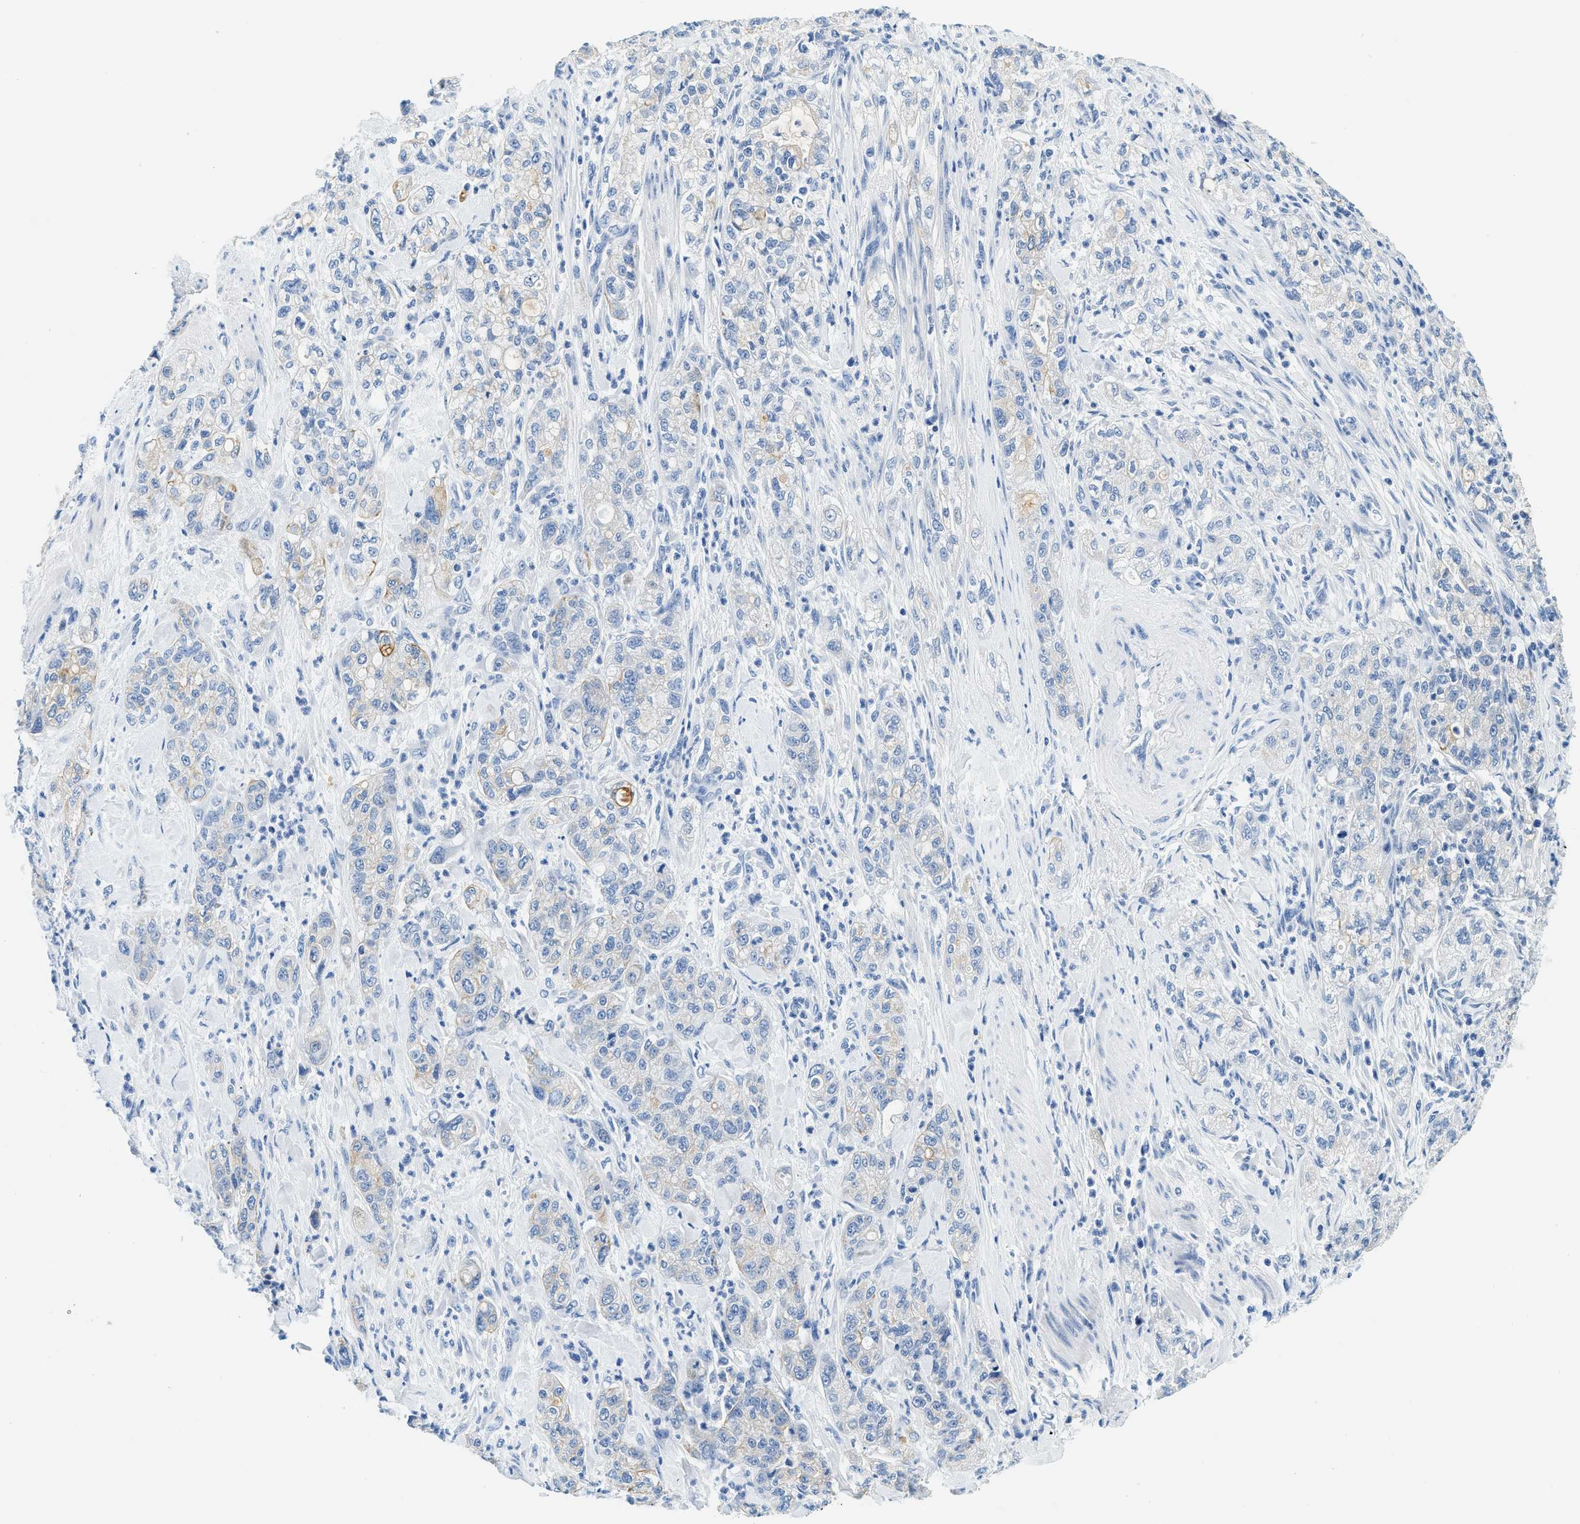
{"staining": {"intensity": "moderate", "quantity": "<25%", "location": "cytoplasmic/membranous"}, "tissue": "pancreatic cancer", "cell_type": "Tumor cells", "image_type": "cancer", "snomed": [{"axis": "morphology", "description": "Adenocarcinoma, NOS"}, {"axis": "topography", "description": "Pancreas"}], "caption": "Pancreatic adenocarcinoma stained with DAB IHC demonstrates low levels of moderate cytoplasmic/membranous positivity in approximately <25% of tumor cells.", "gene": "STXBP2", "patient": {"sex": "female", "age": 78}}